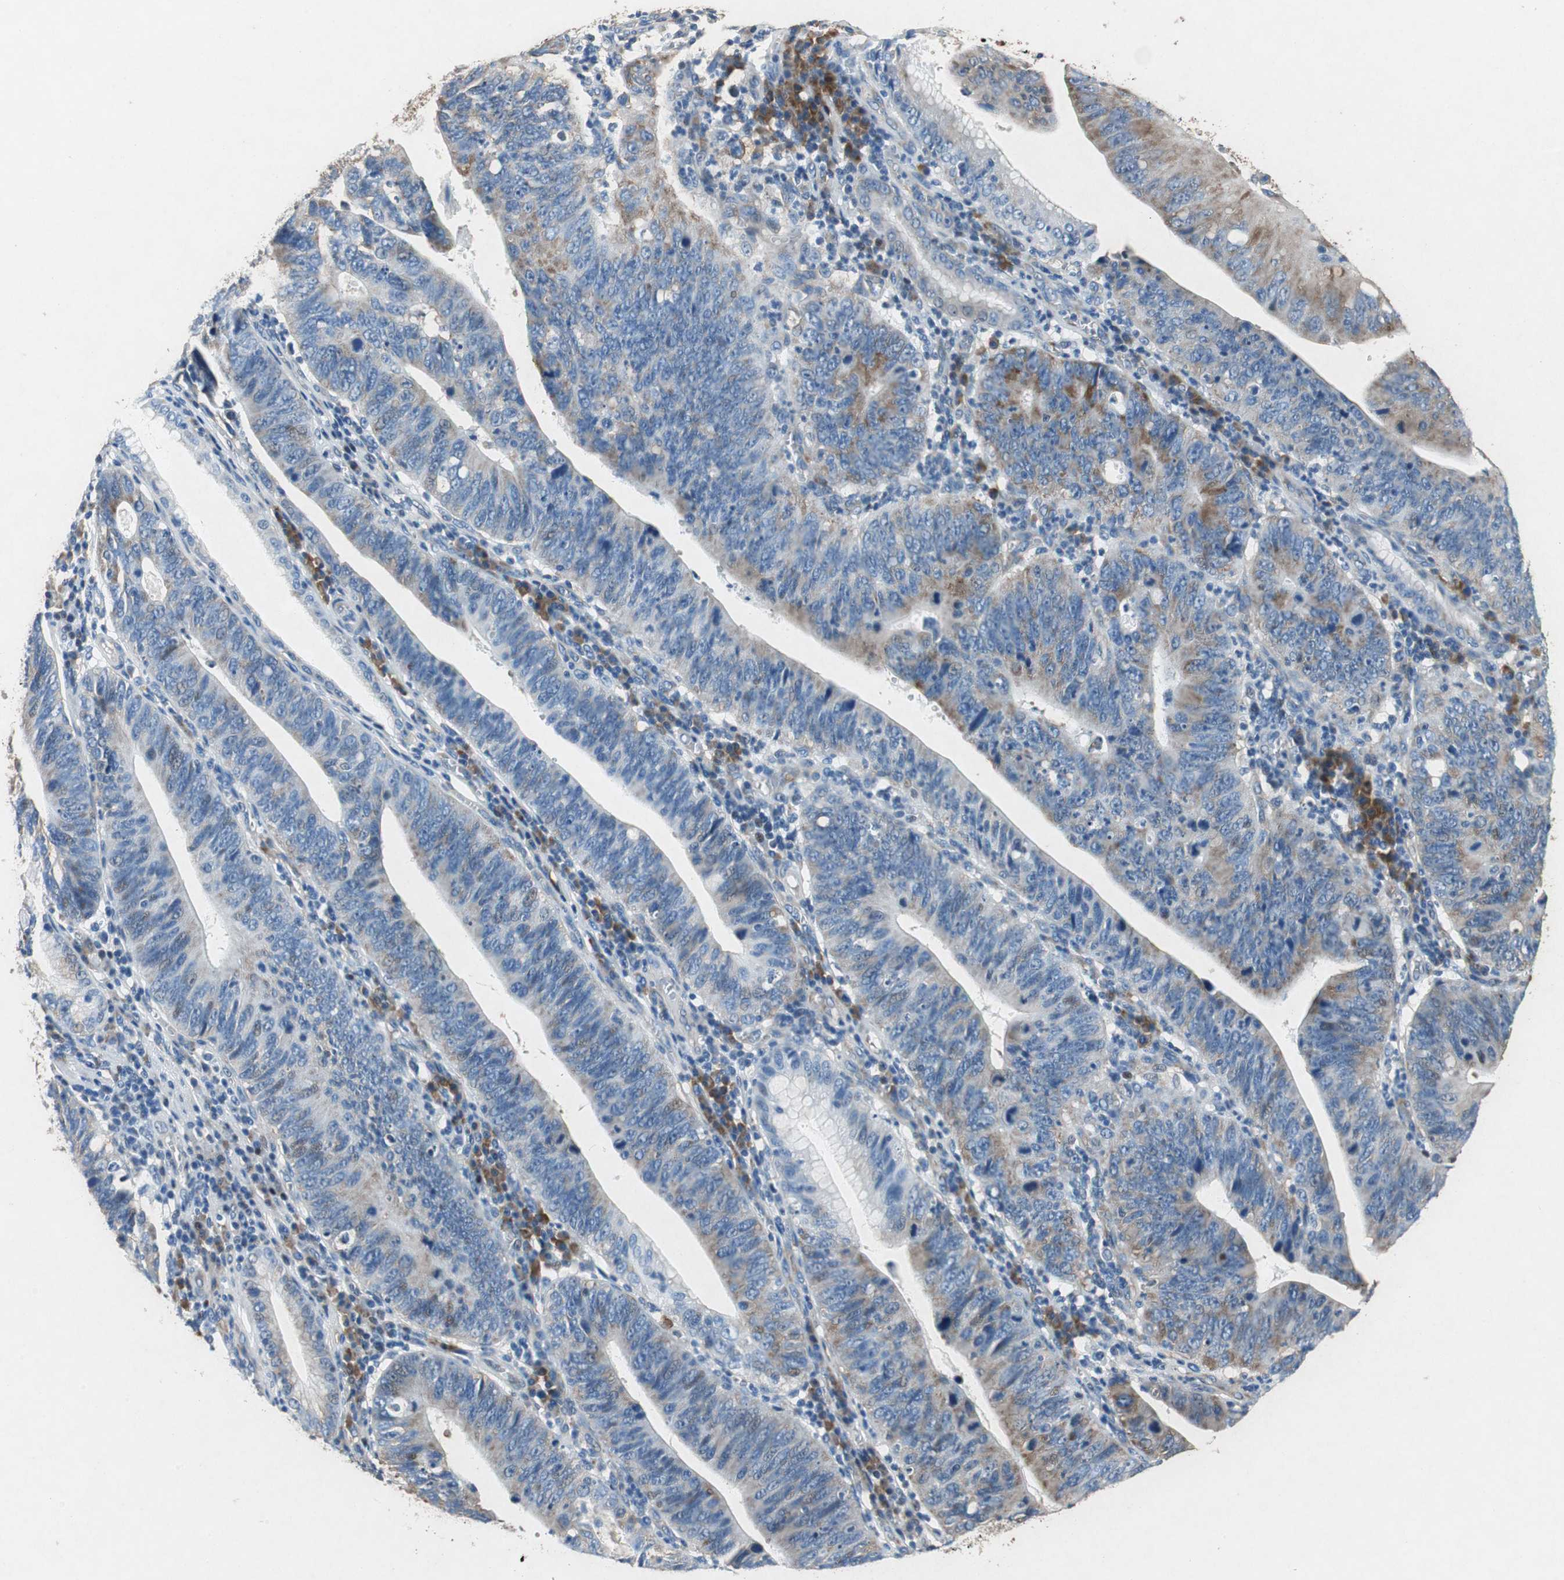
{"staining": {"intensity": "moderate", "quantity": "25%-75%", "location": "cytoplasmic/membranous"}, "tissue": "stomach cancer", "cell_type": "Tumor cells", "image_type": "cancer", "snomed": [{"axis": "morphology", "description": "Adenocarcinoma, NOS"}, {"axis": "topography", "description": "Stomach"}], "caption": "IHC staining of stomach cancer (adenocarcinoma), which demonstrates medium levels of moderate cytoplasmic/membranous staining in about 25%-75% of tumor cells indicating moderate cytoplasmic/membranous protein staining. The staining was performed using DAB (brown) for protein detection and nuclei were counterstained in hematoxylin (blue).", "gene": "RPL35", "patient": {"sex": "male", "age": 59}}